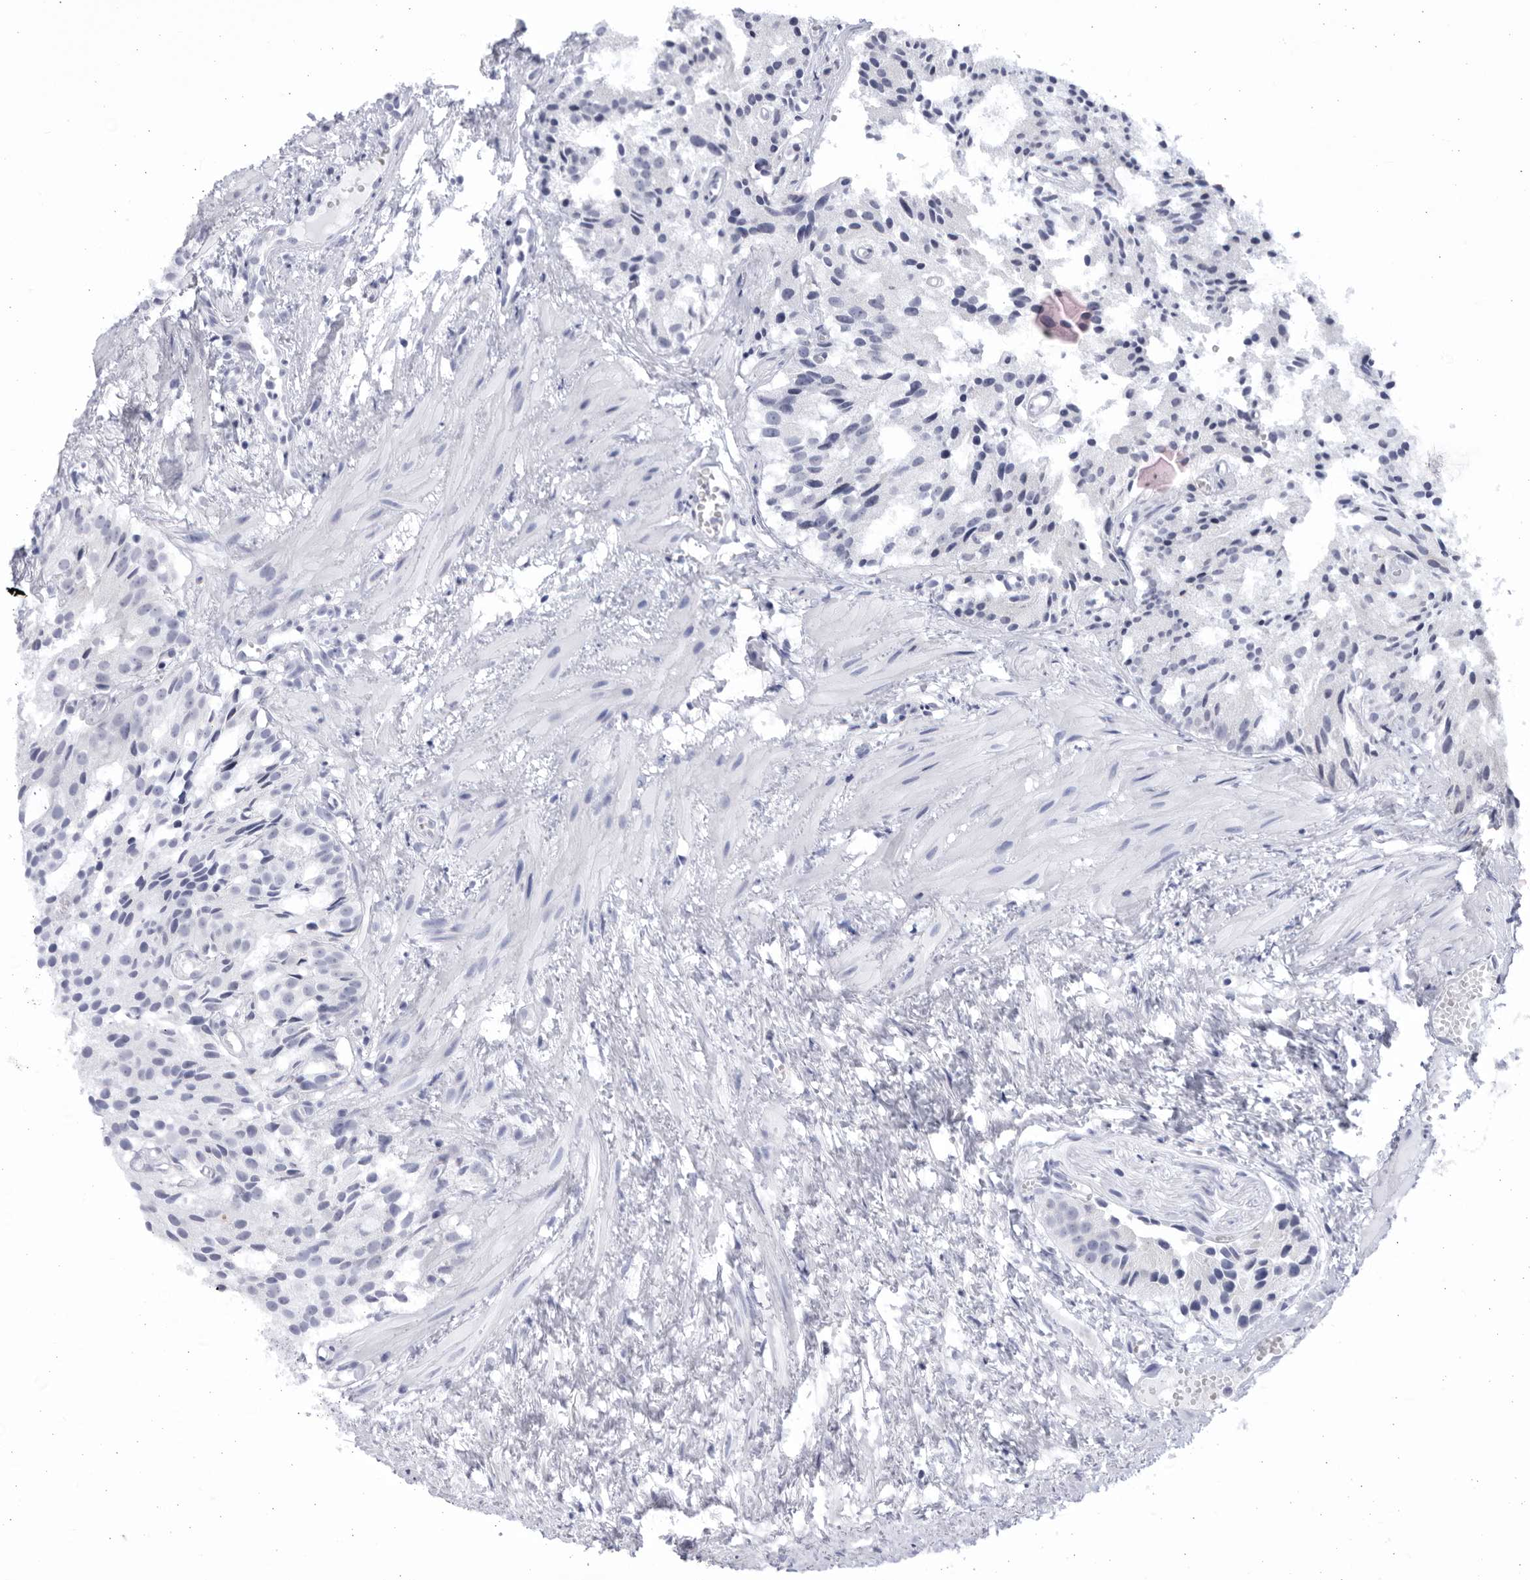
{"staining": {"intensity": "negative", "quantity": "none", "location": "none"}, "tissue": "prostate cancer", "cell_type": "Tumor cells", "image_type": "cancer", "snomed": [{"axis": "morphology", "description": "Adenocarcinoma, Low grade"}, {"axis": "topography", "description": "Prostate"}], "caption": "Tumor cells show no significant staining in prostate adenocarcinoma (low-grade).", "gene": "CCDC181", "patient": {"sex": "male", "age": 88}}